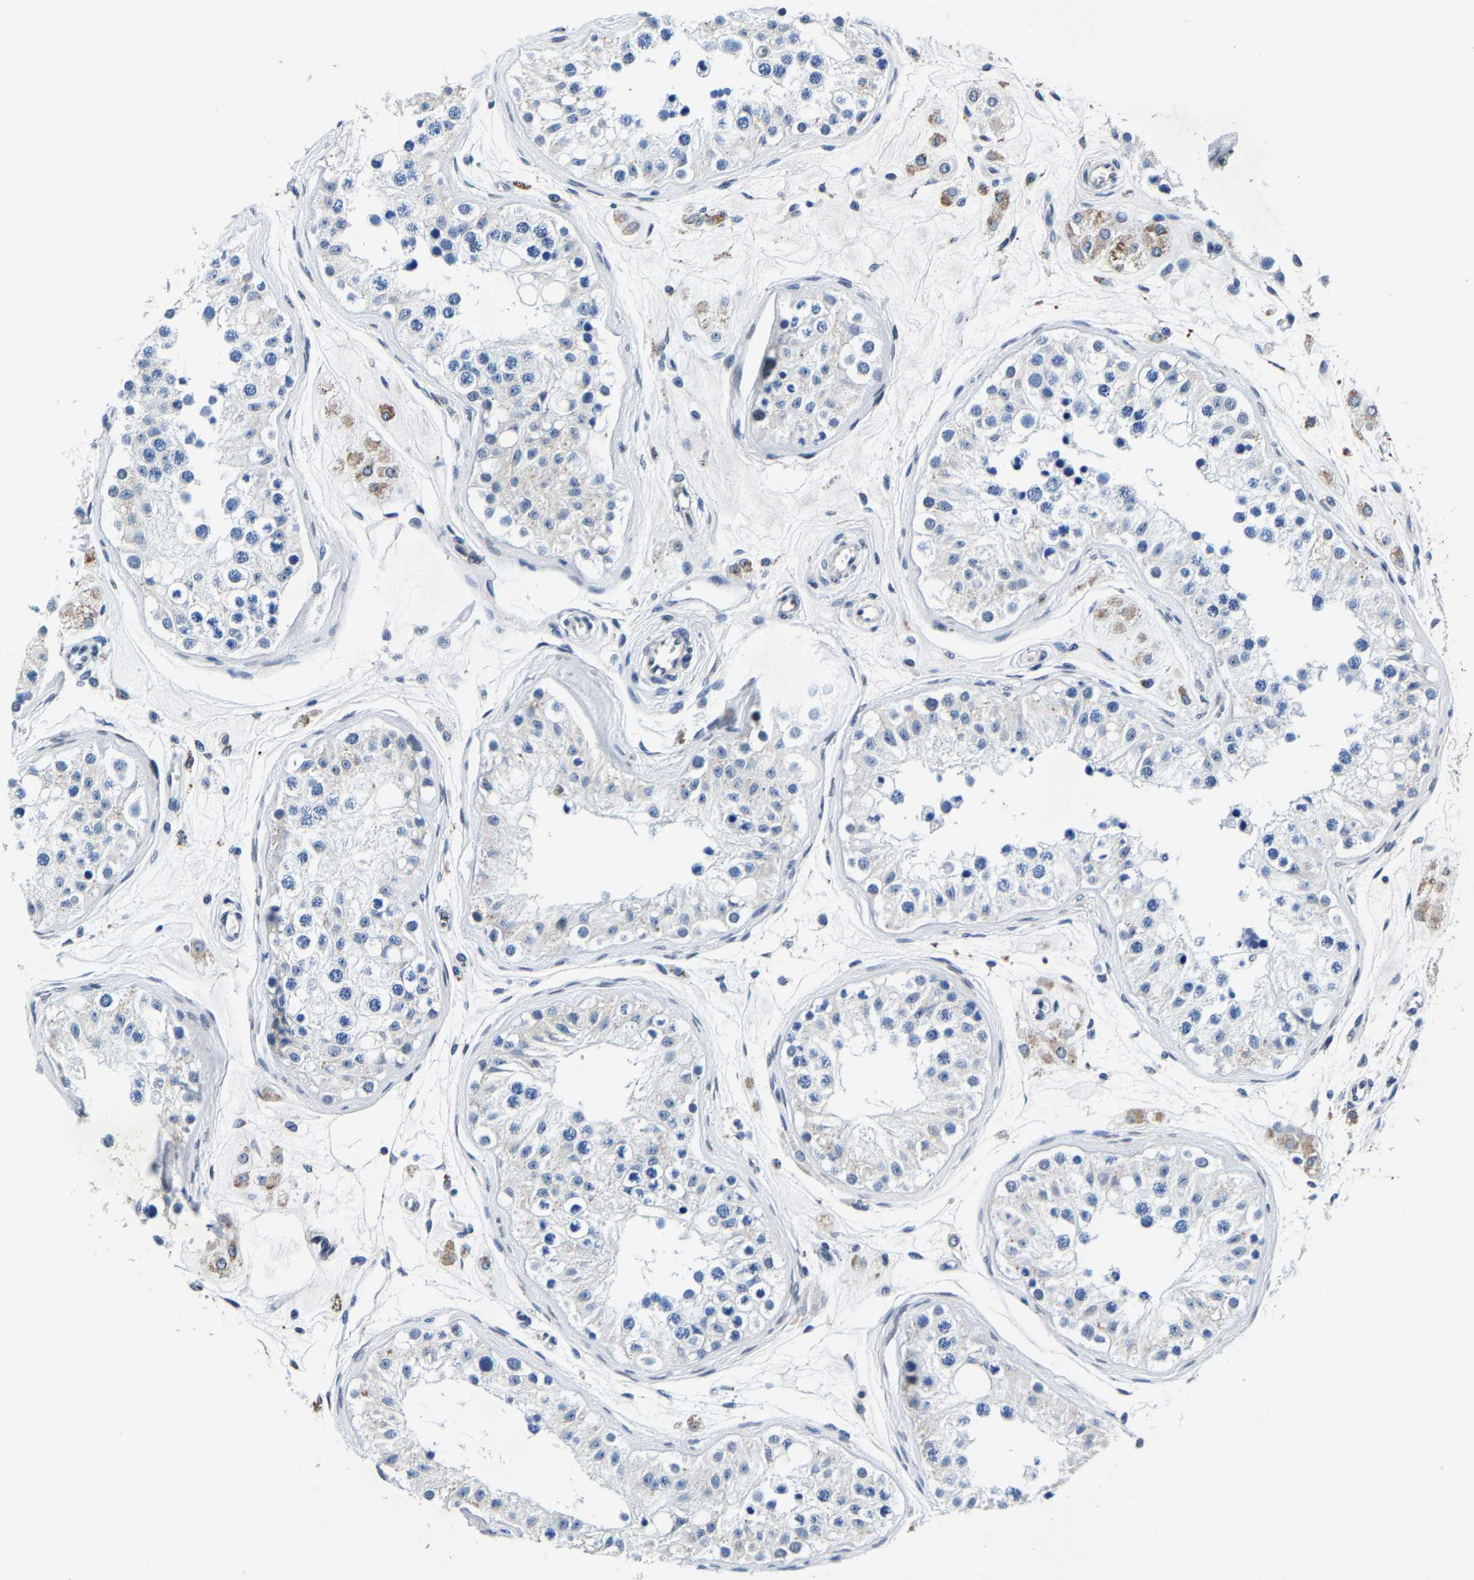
{"staining": {"intensity": "negative", "quantity": "none", "location": "none"}, "tissue": "testis", "cell_type": "Cells in seminiferous ducts", "image_type": "normal", "snomed": [{"axis": "morphology", "description": "Normal tissue, NOS"}, {"axis": "morphology", "description": "Adenocarcinoma, metastatic, NOS"}, {"axis": "topography", "description": "Testis"}], "caption": "There is no significant staining in cells in seminiferous ducts of testis. Brightfield microscopy of immunohistochemistry stained with DAB (brown) and hematoxylin (blue), captured at high magnification.", "gene": "UBN2", "patient": {"sex": "male", "age": 26}}